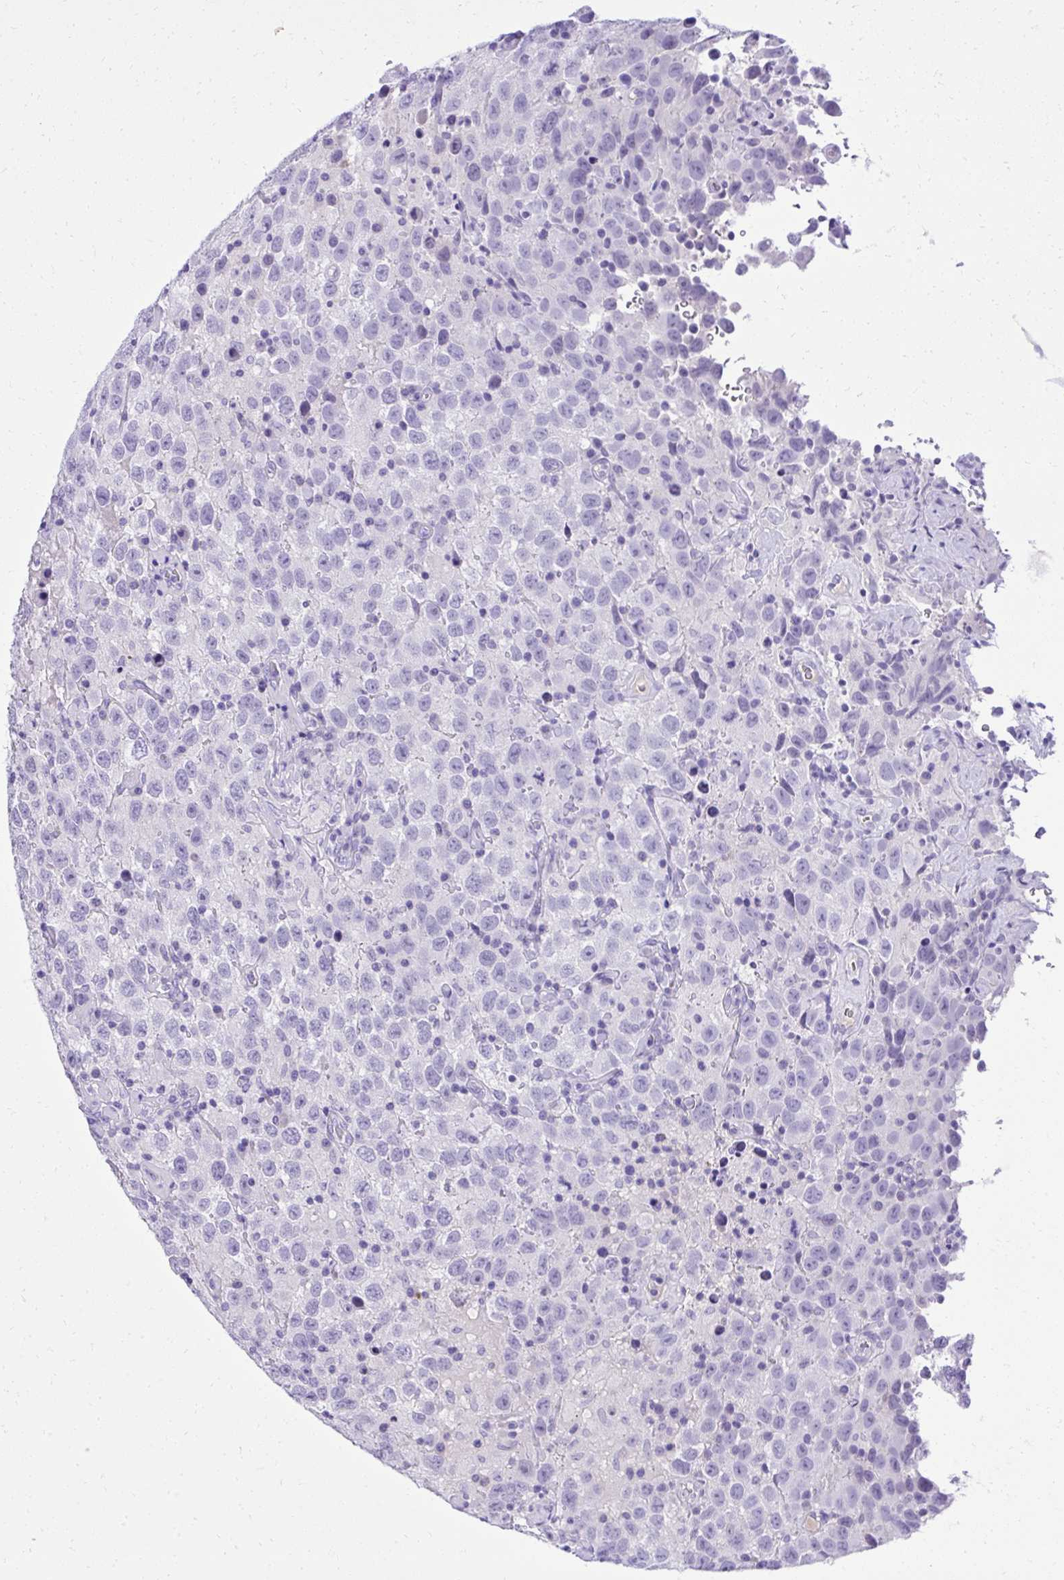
{"staining": {"intensity": "negative", "quantity": "none", "location": "none"}, "tissue": "testis cancer", "cell_type": "Tumor cells", "image_type": "cancer", "snomed": [{"axis": "morphology", "description": "Seminoma, NOS"}, {"axis": "topography", "description": "Testis"}], "caption": "High power microscopy photomicrograph of an immunohistochemistry micrograph of seminoma (testis), revealing no significant staining in tumor cells.", "gene": "ST6GALNAC3", "patient": {"sex": "male", "age": 41}}